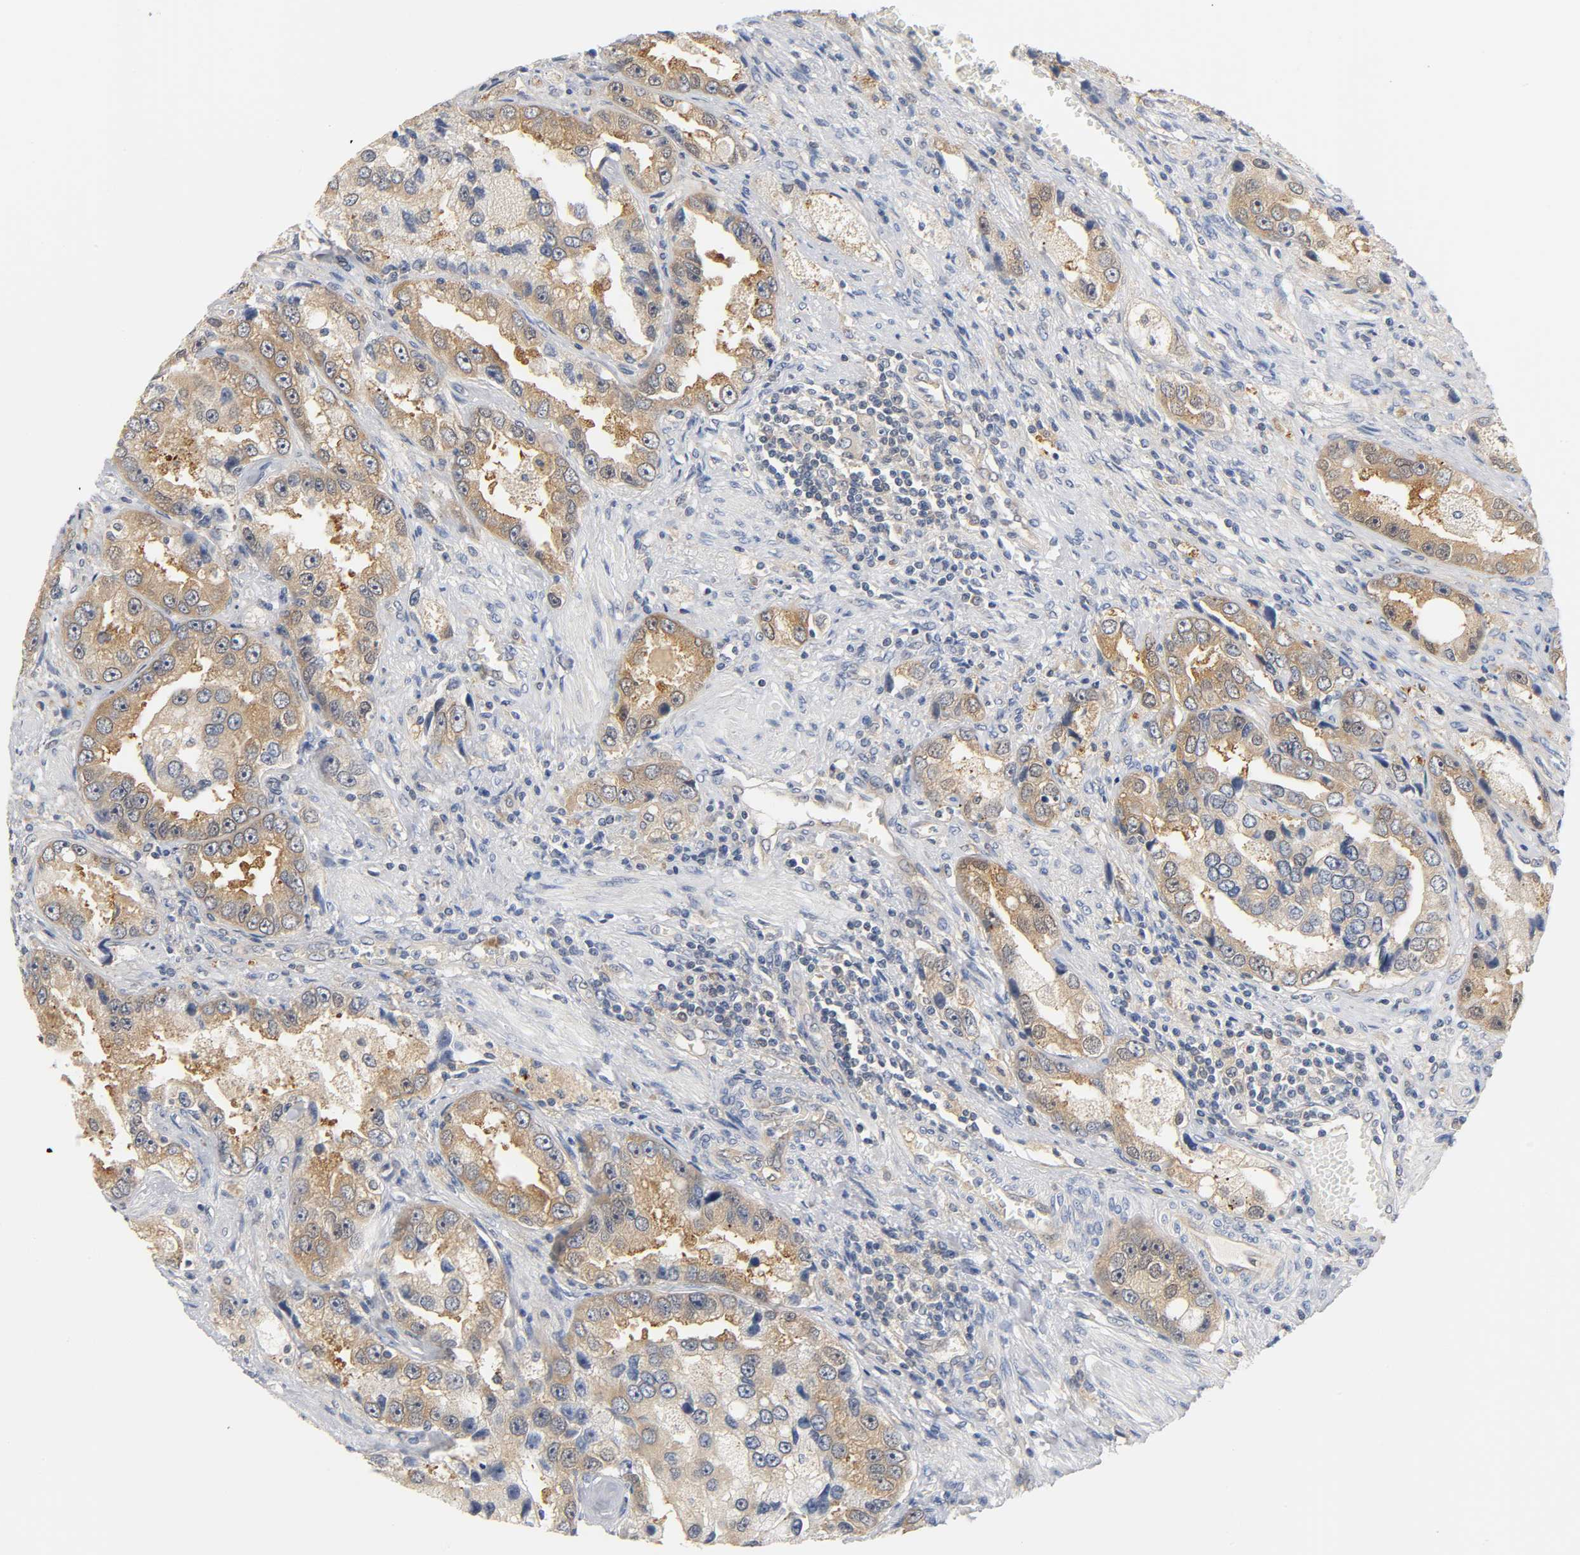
{"staining": {"intensity": "moderate", "quantity": ">75%", "location": "cytoplasmic/membranous"}, "tissue": "prostate cancer", "cell_type": "Tumor cells", "image_type": "cancer", "snomed": [{"axis": "morphology", "description": "Adenocarcinoma, High grade"}, {"axis": "topography", "description": "Prostate"}], "caption": "About >75% of tumor cells in human prostate cancer display moderate cytoplasmic/membranous protein staining as visualized by brown immunohistochemical staining.", "gene": "FYN", "patient": {"sex": "male", "age": 63}}